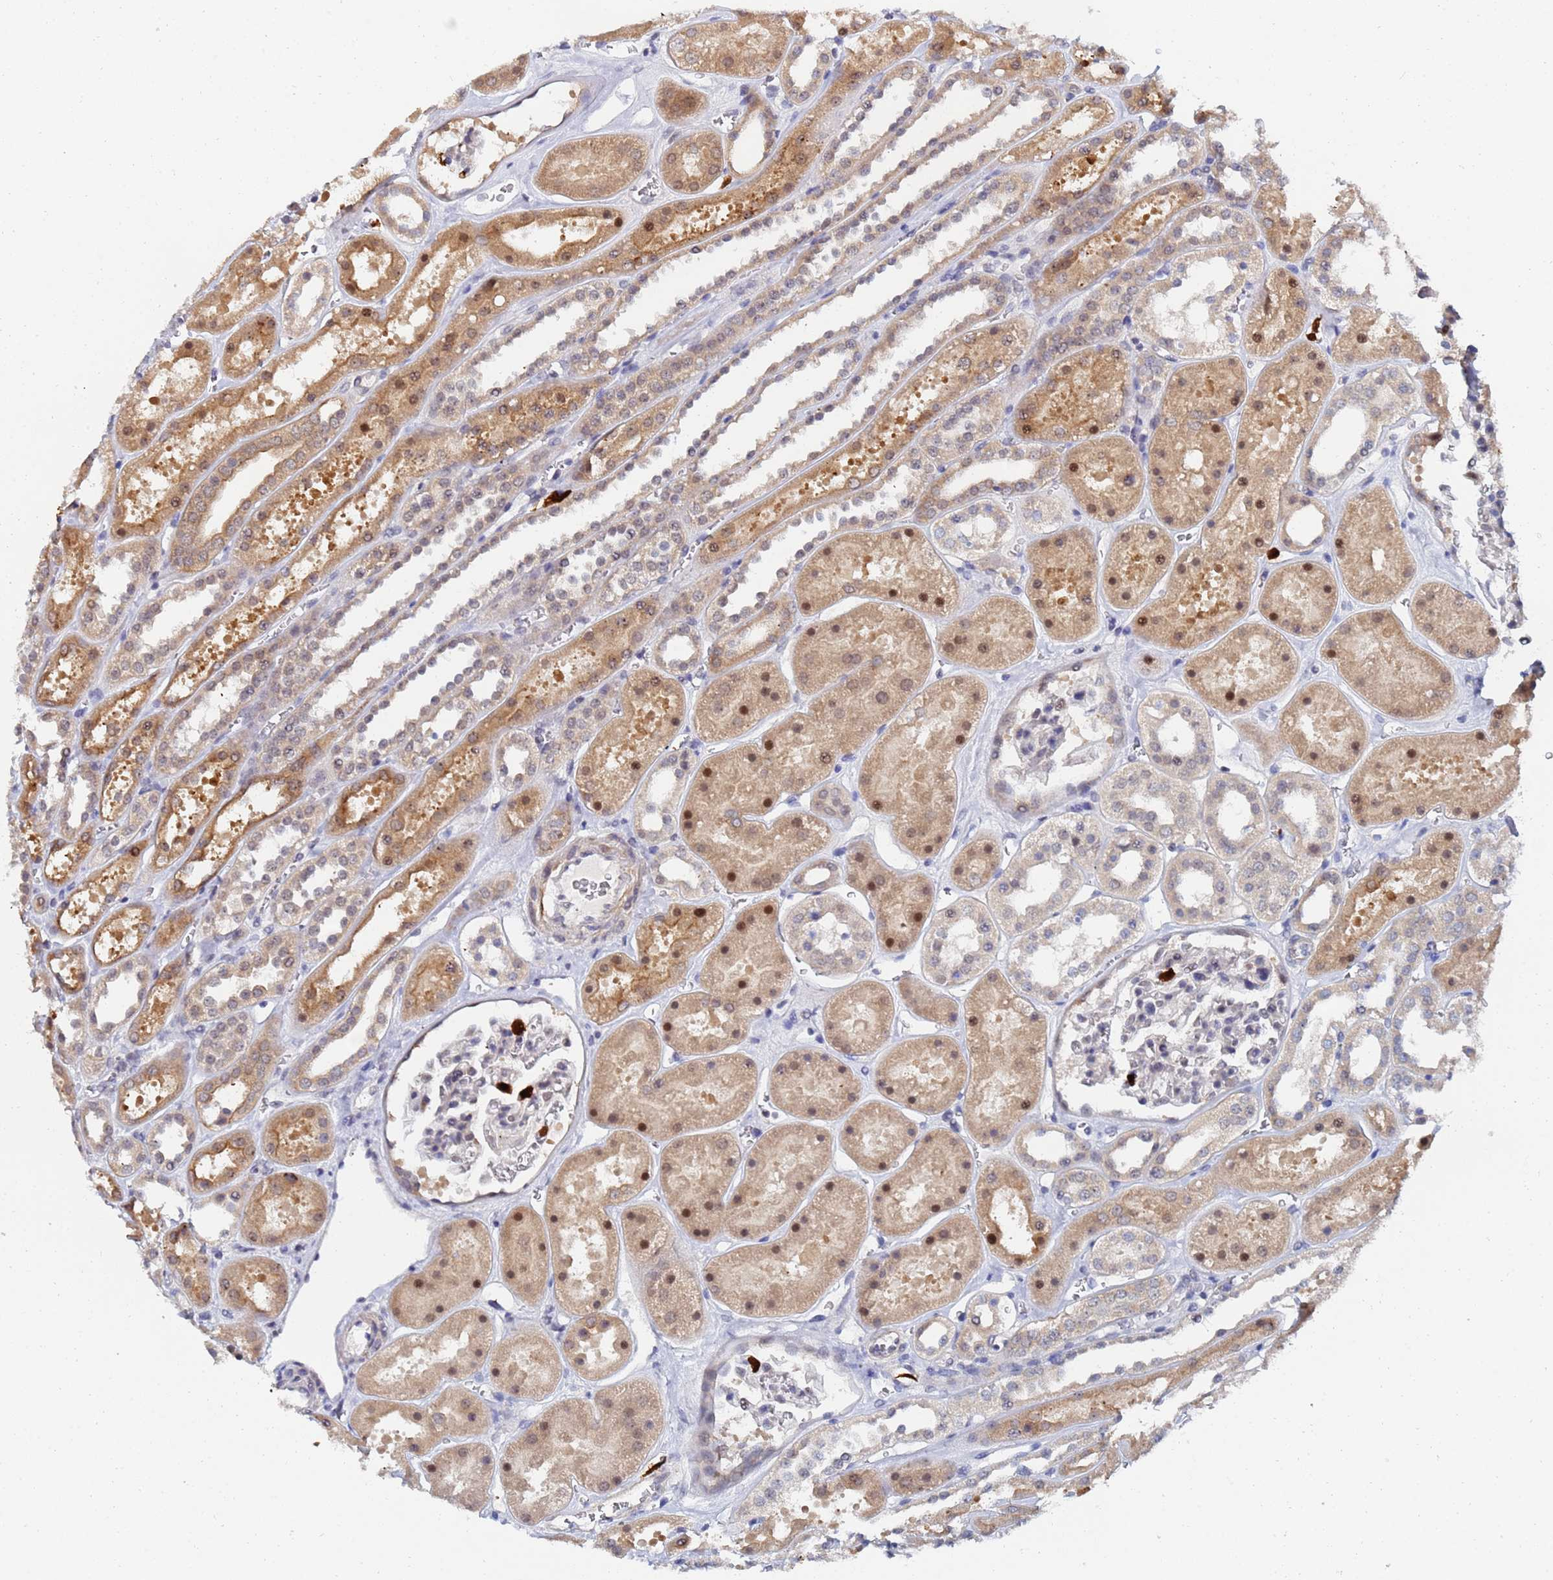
{"staining": {"intensity": "negative", "quantity": "none", "location": "none"}, "tissue": "kidney", "cell_type": "Cells in glomeruli", "image_type": "normal", "snomed": [{"axis": "morphology", "description": "Normal tissue, NOS"}, {"axis": "topography", "description": "Kidney"}], "caption": "A high-resolution micrograph shows immunohistochemistry (IHC) staining of normal kidney, which exhibits no significant expression in cells in glomeruli.", "gene": "MTCL1", "patient": {"sex": "female", "age": 41}}